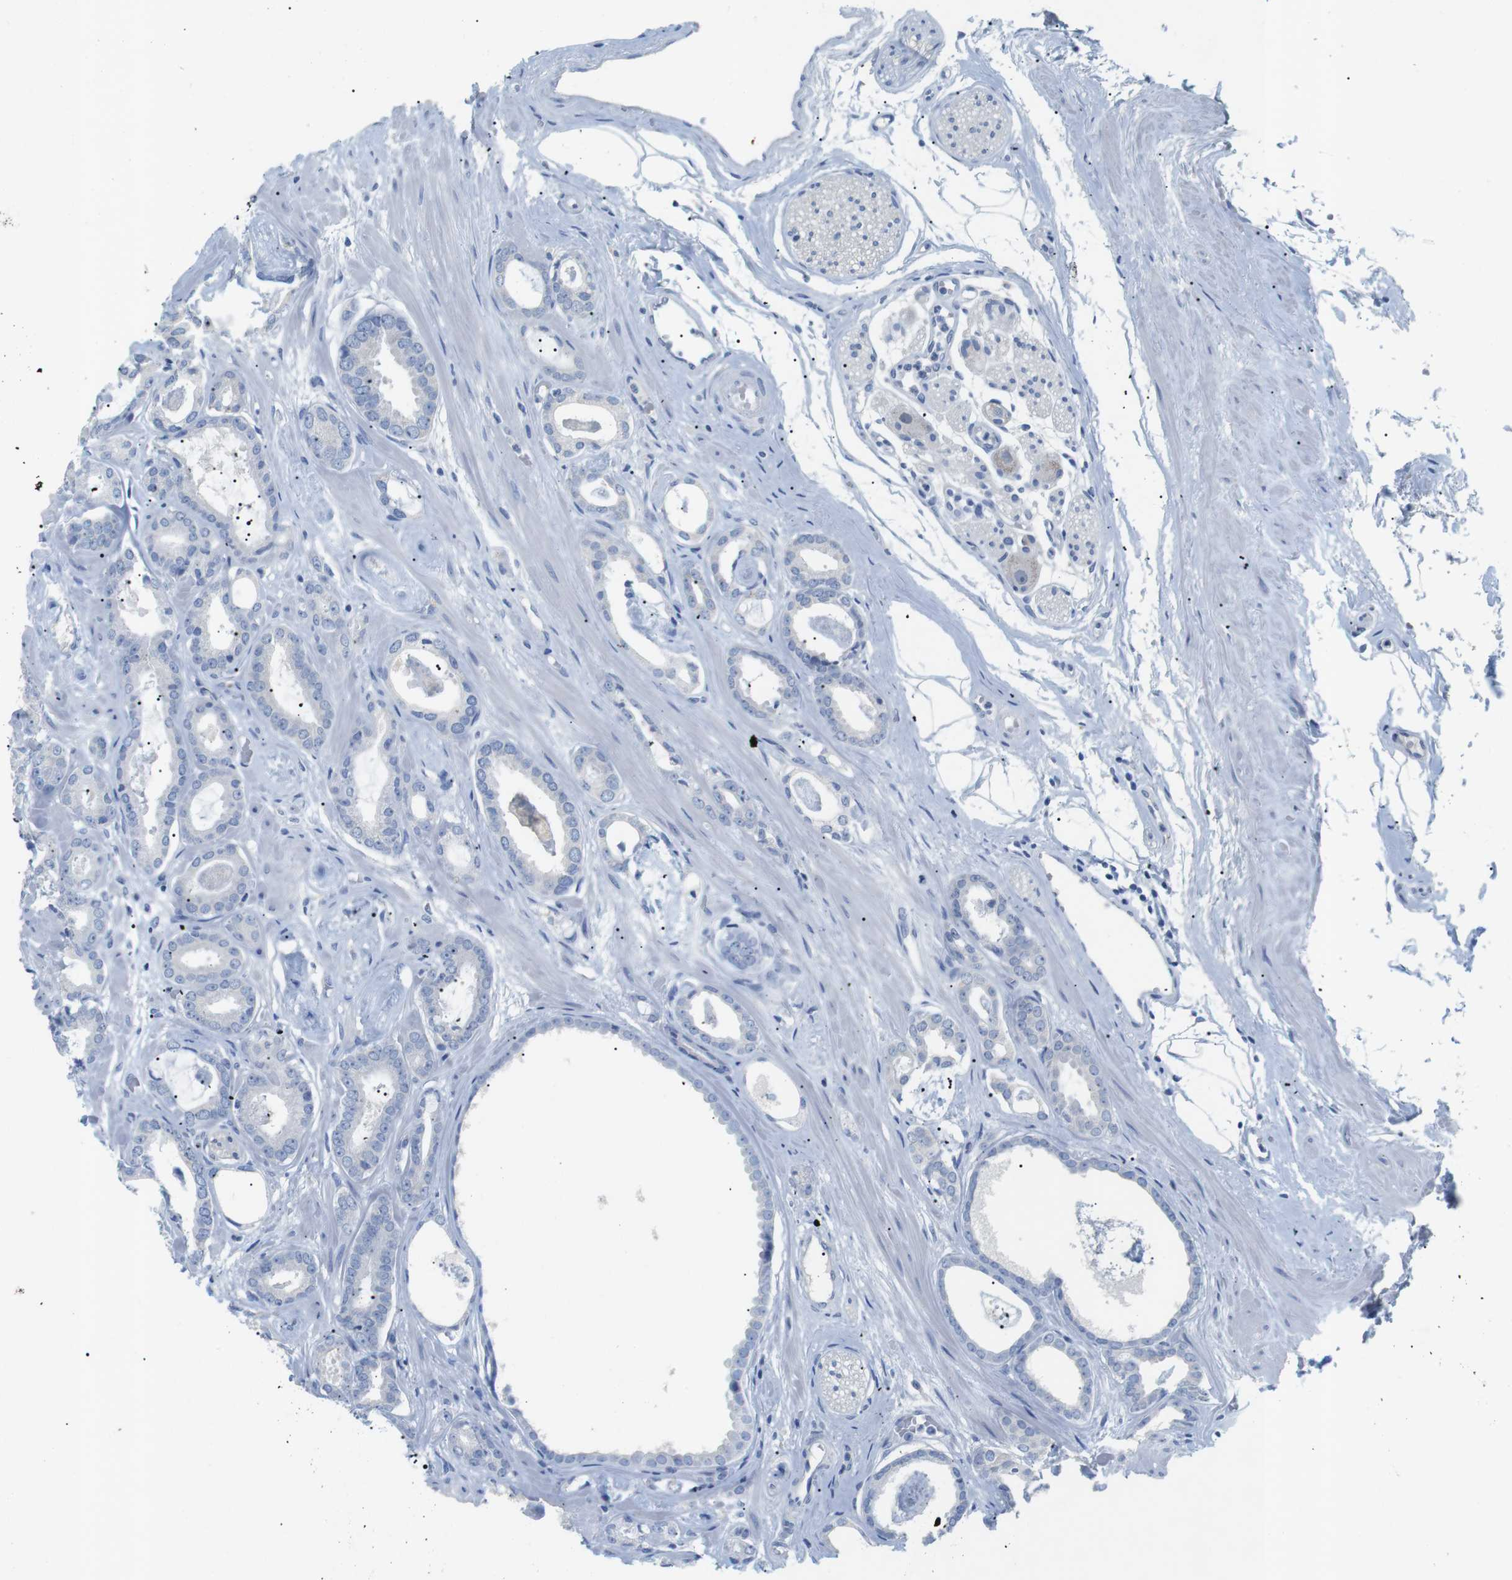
{"staining": {"intensity": "negative", "quantity": "none", "location": "none"}, "tissue": "prostate cancer", "cell_type": "Tumor cells", "image_type": "cancer", "snomed": [{"axis": "morphology", "description": "Adenocarcinoma, Low grade"}, {"axis": "topography", "description": "Prostate"}], "caption": "High power microscopy micrograph of an immunohistochemistry photomicrograph of prostate cancer, revealing no significant positivity in tumor cells.", "gene": "SALL4", "patient": {"sex": "male", "age": 53}}